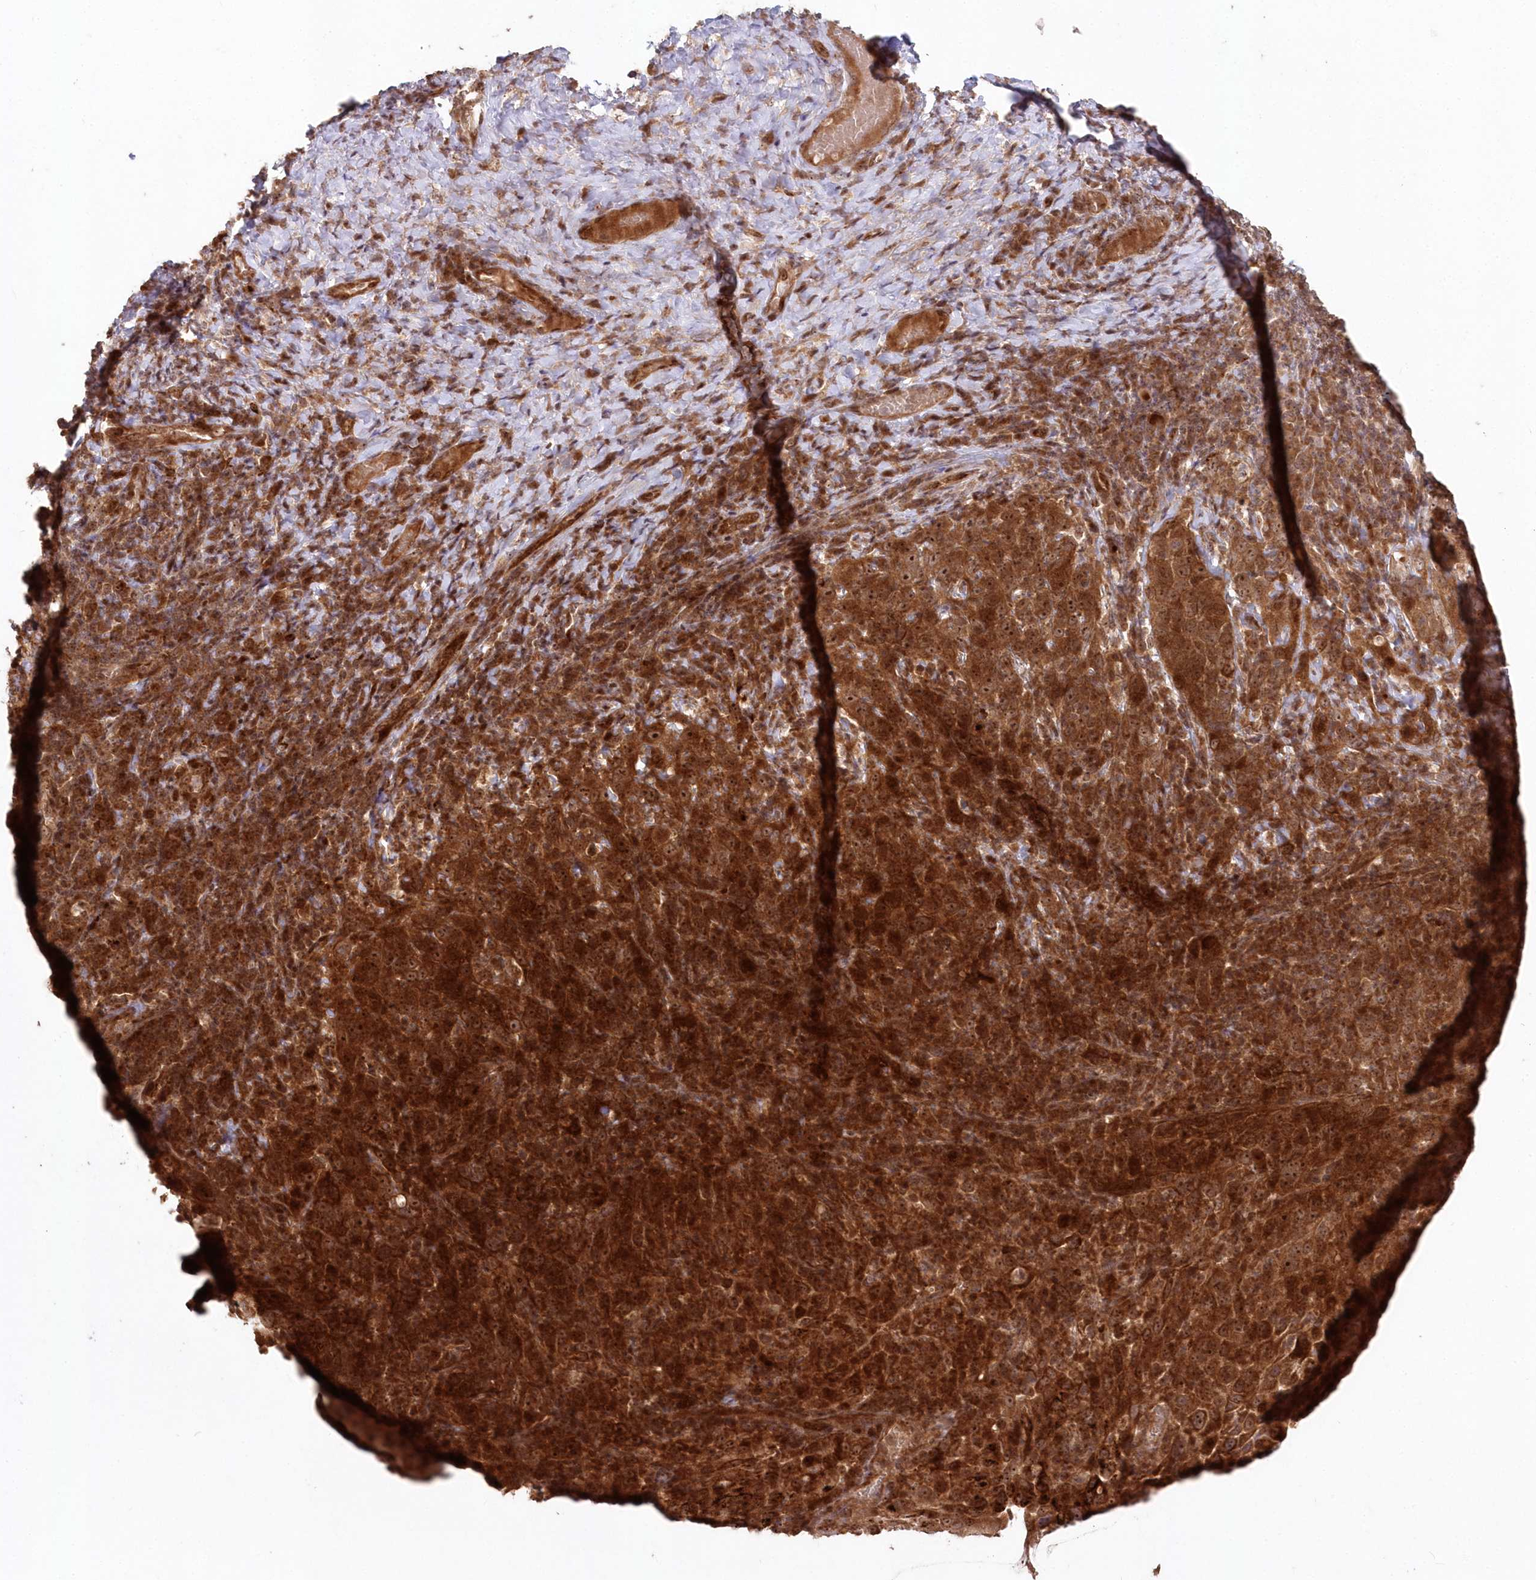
{"staining": {"intensity": "strong", "quantity": ">75%", "location": "cytoplasmic/membranous,nuclear"}, "tissue": "cervical cancer", "cell_type": "Tumor cells", "image_type": "cancer", "snomed": [{"axis": "morphology", "description": "Squamous cell carcinoma, NOS"}, {"axis": "topography", "description": "Cervix"}], "caption": "Squamous cell carcinoma (cervical) tissue shows strong cytoplasmic/membranous and nuclear positivity in approximately >75% of tumor cells", "gene": "SERINC1", "patient": {"sex": "female", "age": 46}}